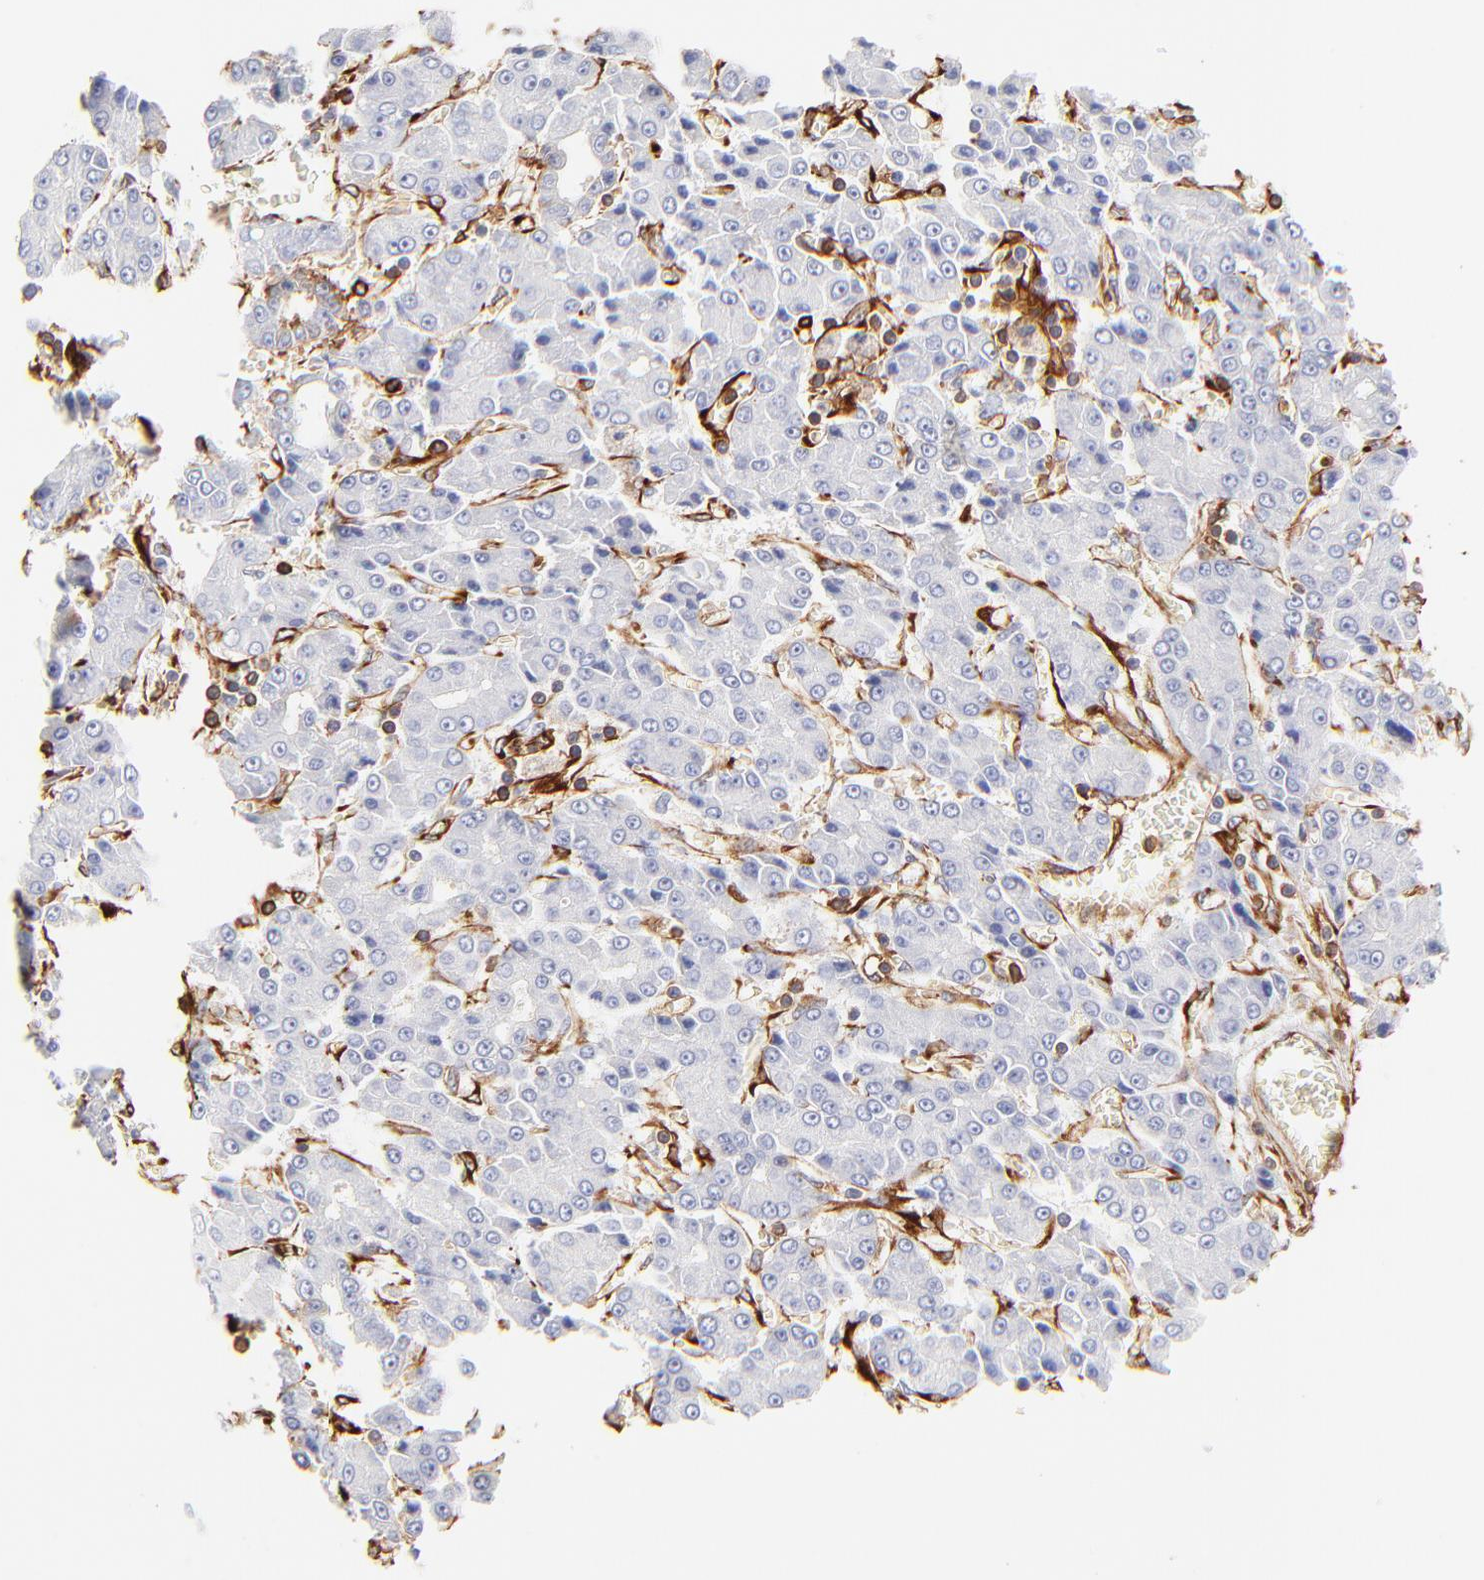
{"staining": {"intensity": "negative", "quantity": "none", "location": "none"}, "tissue": "liver cancer", "cell_type": "Tumor cells", "image_type": "cancer", "snomed": [{"axis": "morphology", "description": "Carcinoma, Hepatocellular, NOS"}, {"axis": "topography", "description": "Liver"}], "caption": "The micrograph shows no staining of tumor cells in liver hepatocellular carcinoma.", "gene": "FLNA", "patient": {"sex": "male", "age": 69}}